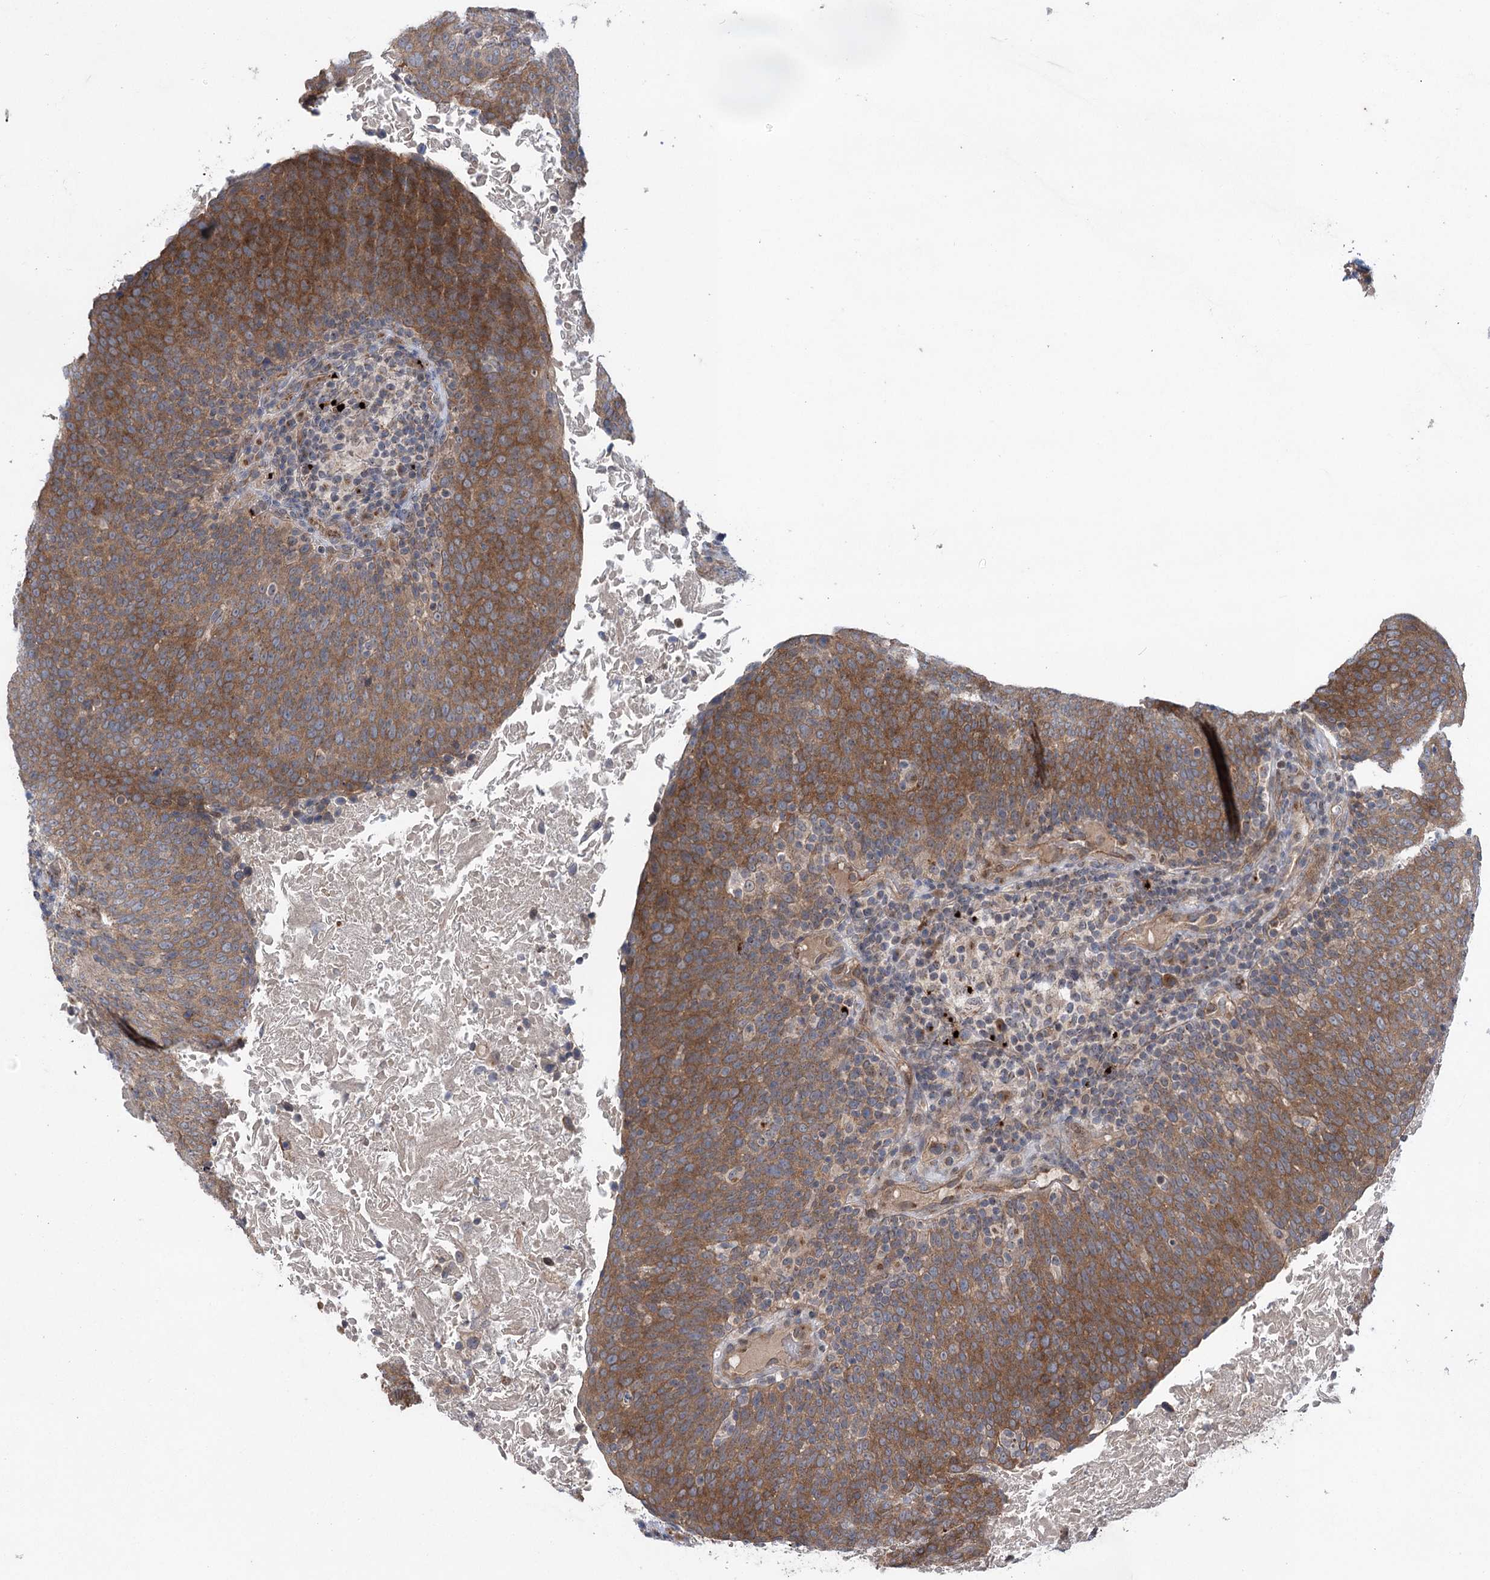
{"staining": {"intensity": "moderate", "quantity": ">75%", "location": "cytoplasmic/membranous"}, "tissue": "head and neck cancer", "cell_type": "Tumor cells", "image_type": "cancer", "snomed": [{"axis": "morphology", "description": "Squamous cell carcinoma, NOS"}, {"axis": "morphology", "description": "Squamous cell carcinoma, metastatic, NOS"}, {"axis": "topography", "description": "Lymph node"}, {"axis": "topography", "description": "Head-Neck"}], "caption": "The histopathology image shows staining of squamous cell carcinoma (head and neck), revealing moderate cytoplasmic/membranous protein positivity (brown color) within tumor cells.", "gene": "METTL24", "patient": {"sex": "male", "age": 62}}